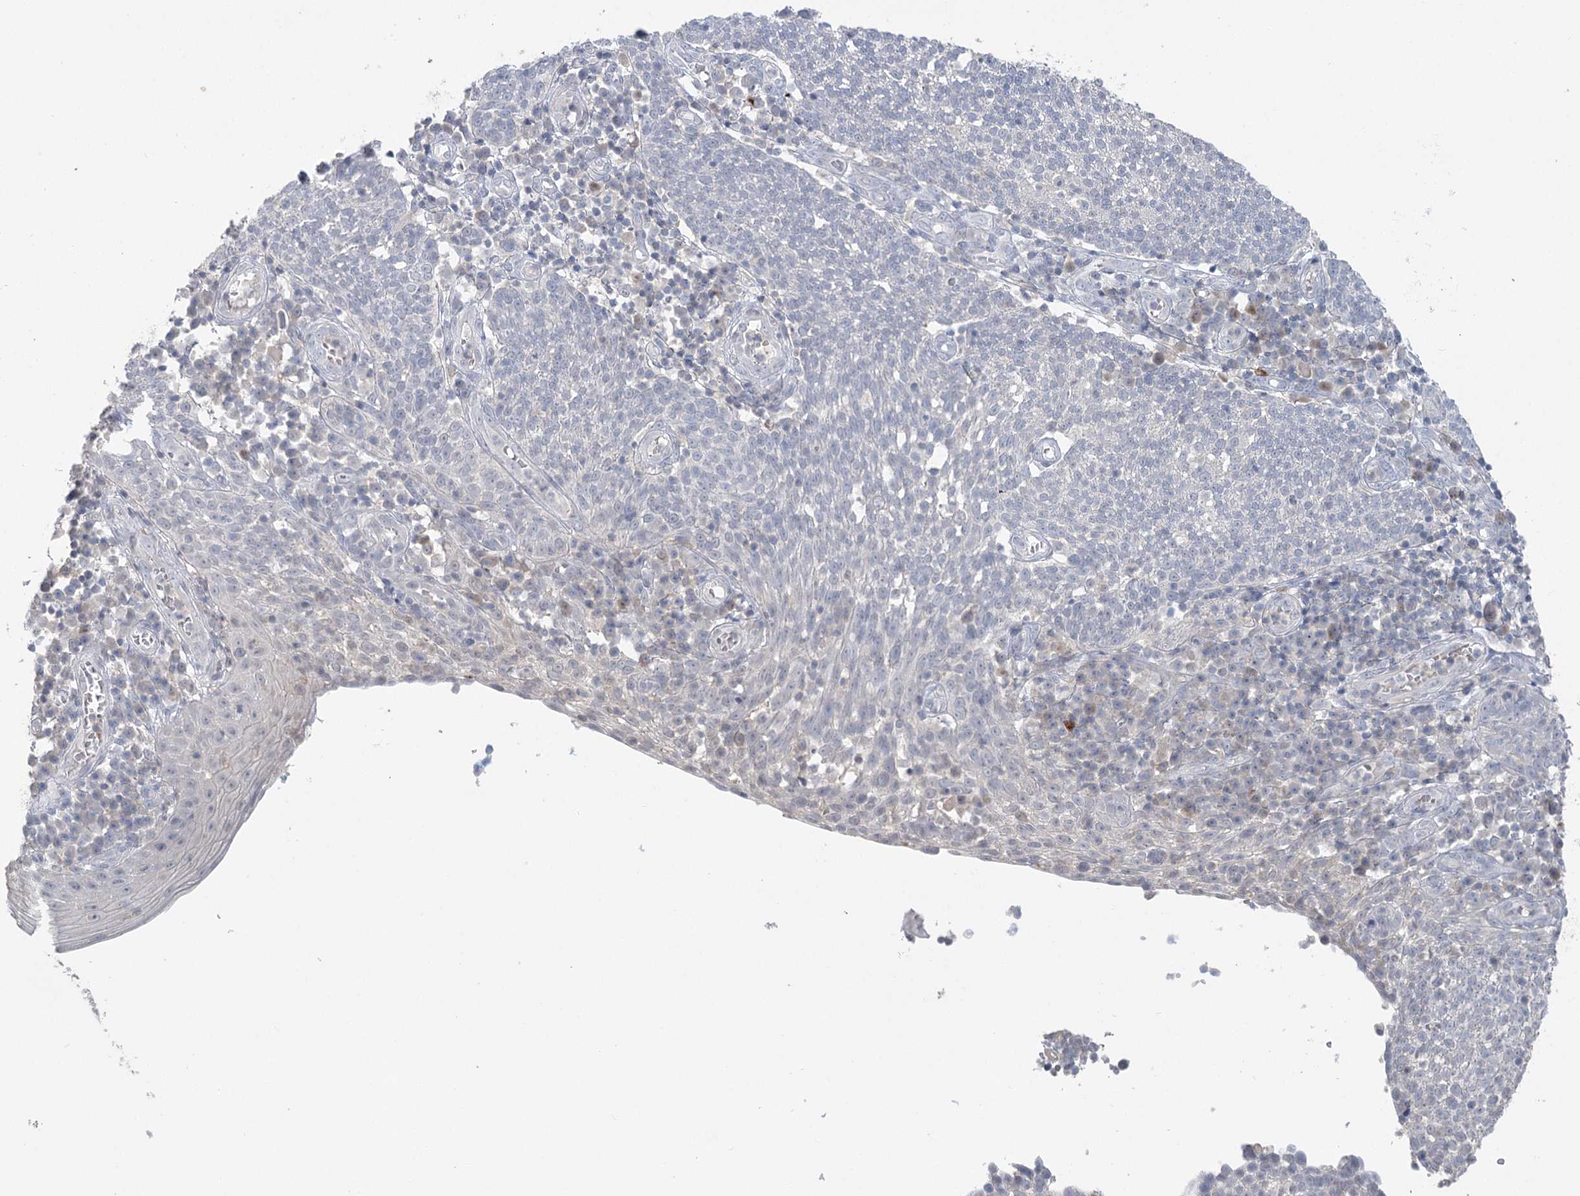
{"staining": {"intensity": "negative", "quantity": "none", "location": "none"}, "tissue": "cervical cancer", "cell_type": "Tumor cells", "image_type": "cancer", "snomed": [{"axis": "morphology", "description": "Squamous cell carcinoma, NOS"}, {"axis": "topography", "description": "Cervix"}], "caption": "This is an immunohistochemistry photomicrograph of human squamous cell carcinoma (cervical). There is no positivity in tumor cells.", "gene": "TRAF3IP1", "patient": {"sex": "female", "age": 34}}